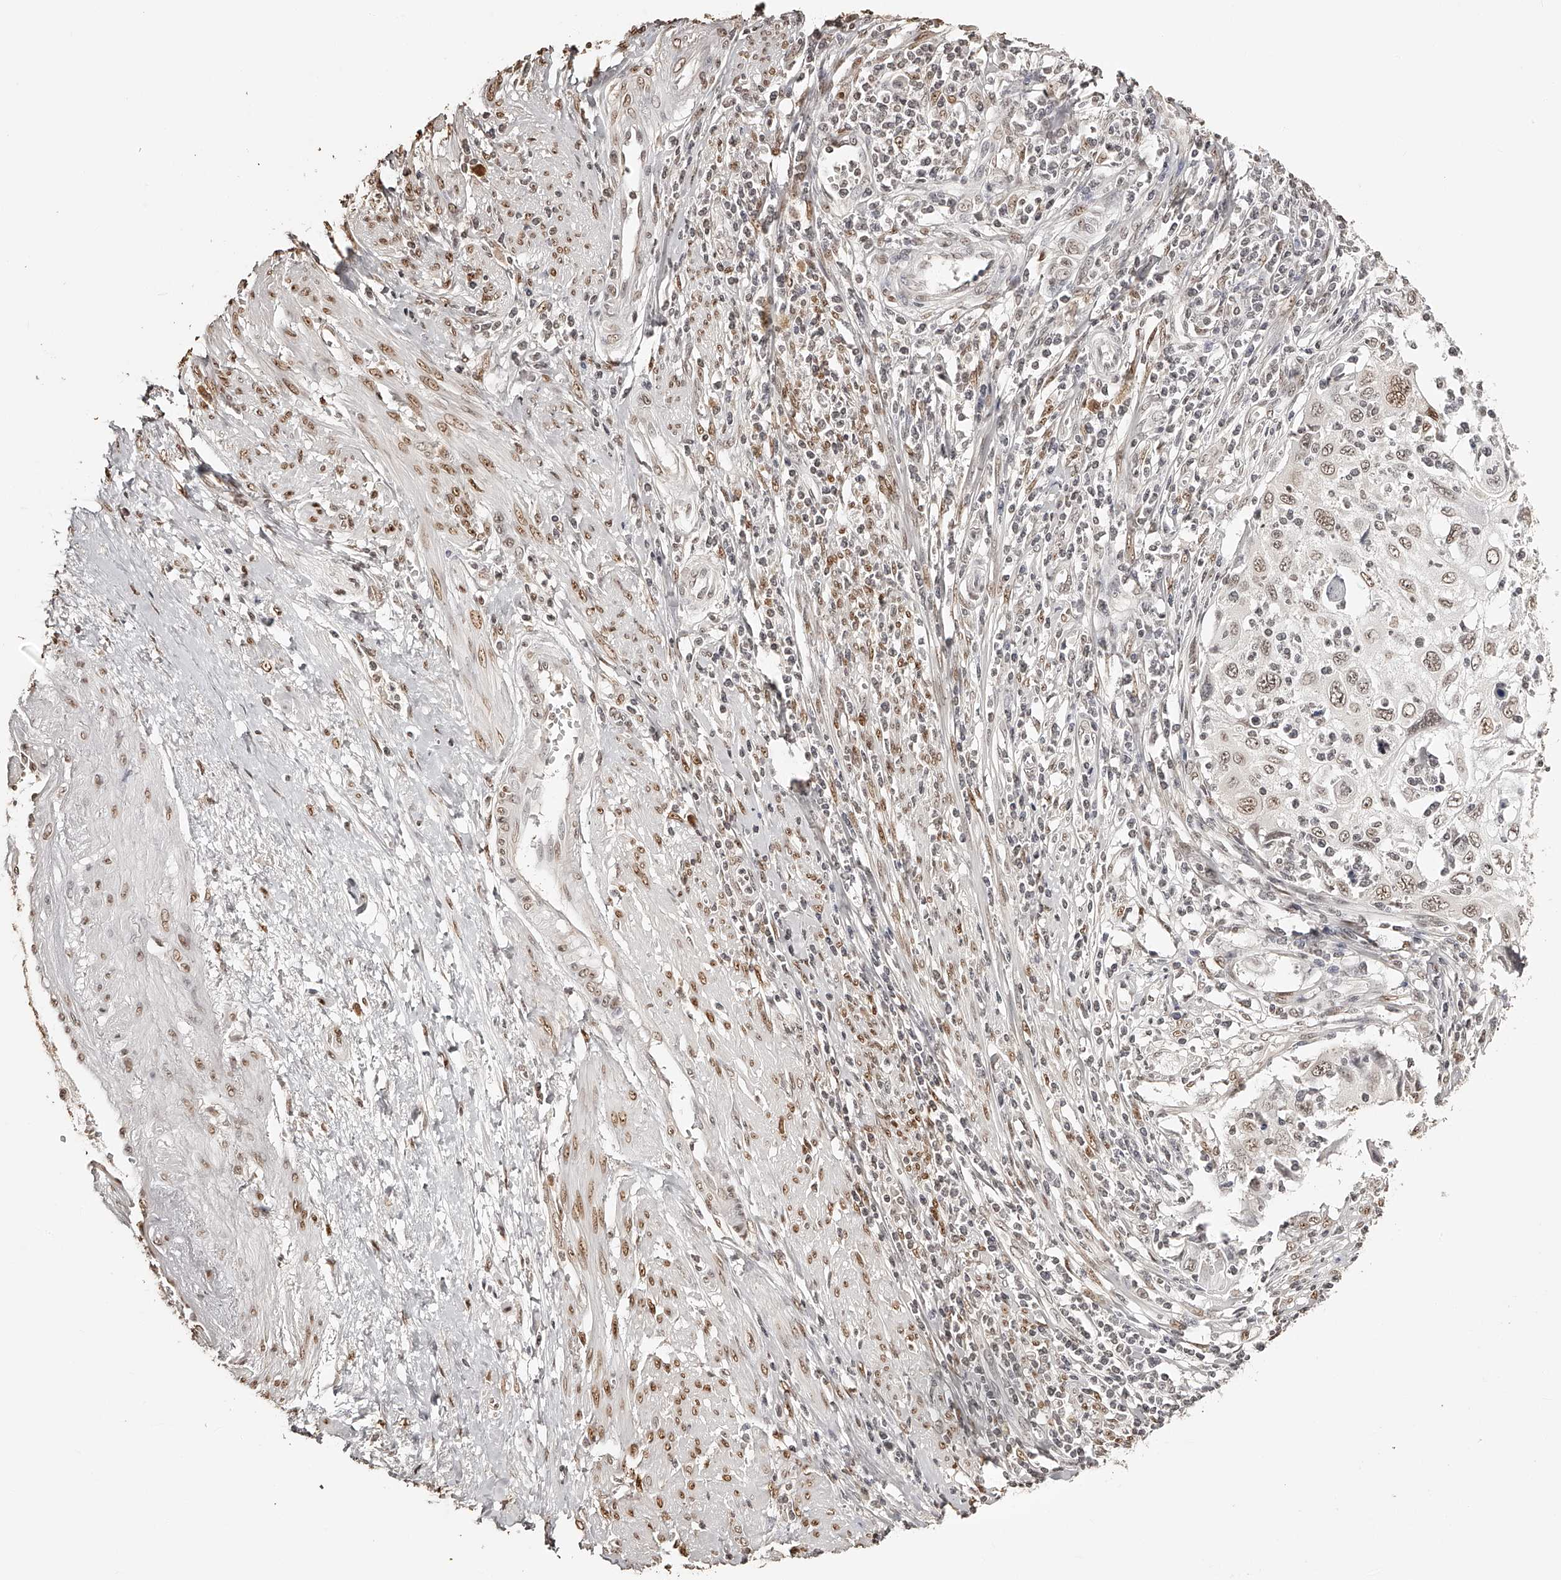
{"staining": {"intensity": "moderate", "quantity": "25%-75%", "location": "nuclear"}, "tissue": "cervical cancer", "cell_type": "Tumor cells", "image_type": "cancer", "snomed": [{"axis": "morphology", "description": "Squamous cell carcinoma, NOS"}, {"axis": "topography", "description": "Cervix"}], "caption": "A high-resolution histopathology image shows immunohistochemistry (IHC) staining of cervical squamous cell carcinoma, which exhibits moderate nuclear staining in about 25%-75% of tumor cells. The staining was performed using DAB, with brown indicating positive protein expression. Nuclei are stained blue with hematoxylin.", "gene": "ZNF503", "patient": {"sex": "female", "age": 70}}